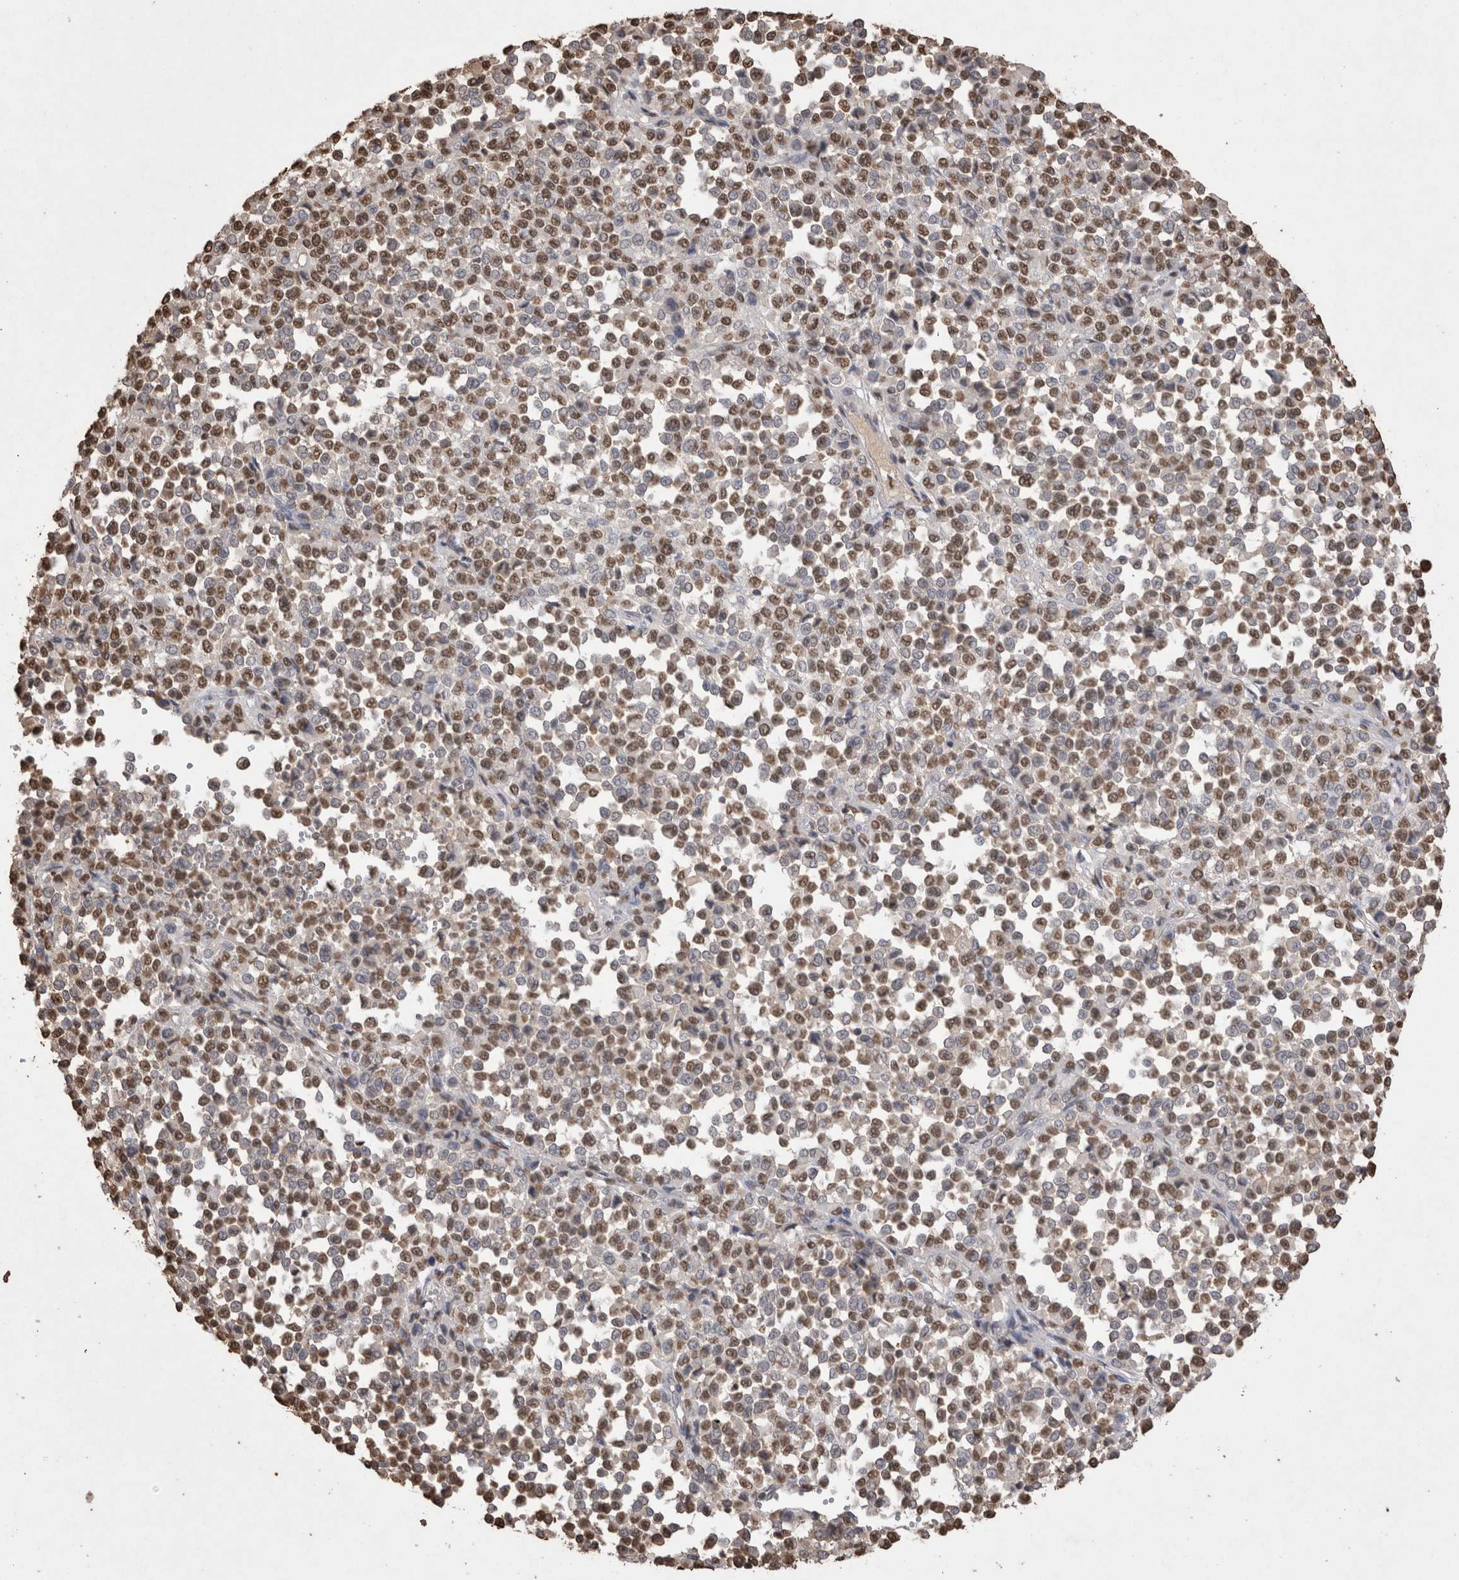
{"staining": {"intensity": "moderate", "quantity": ">75%", "location": "nuclear"}, "tissue": "melanoma", "cell_type": "Tumor cells", "image_type": "cancer", "snomed": [{"axis": "morphology", "description": "Malignant melanoma, Metastatic site"}, {"axis": "topography", "description": "Pancreas"}], "caption": "The image exhibits a brown stain indicating the presence of a protein in the nuclear of tumor cells in malignant melanoma (metastatic site).", "gene": "POU5F1", "patient": {"sex": "female", "age": 30}}